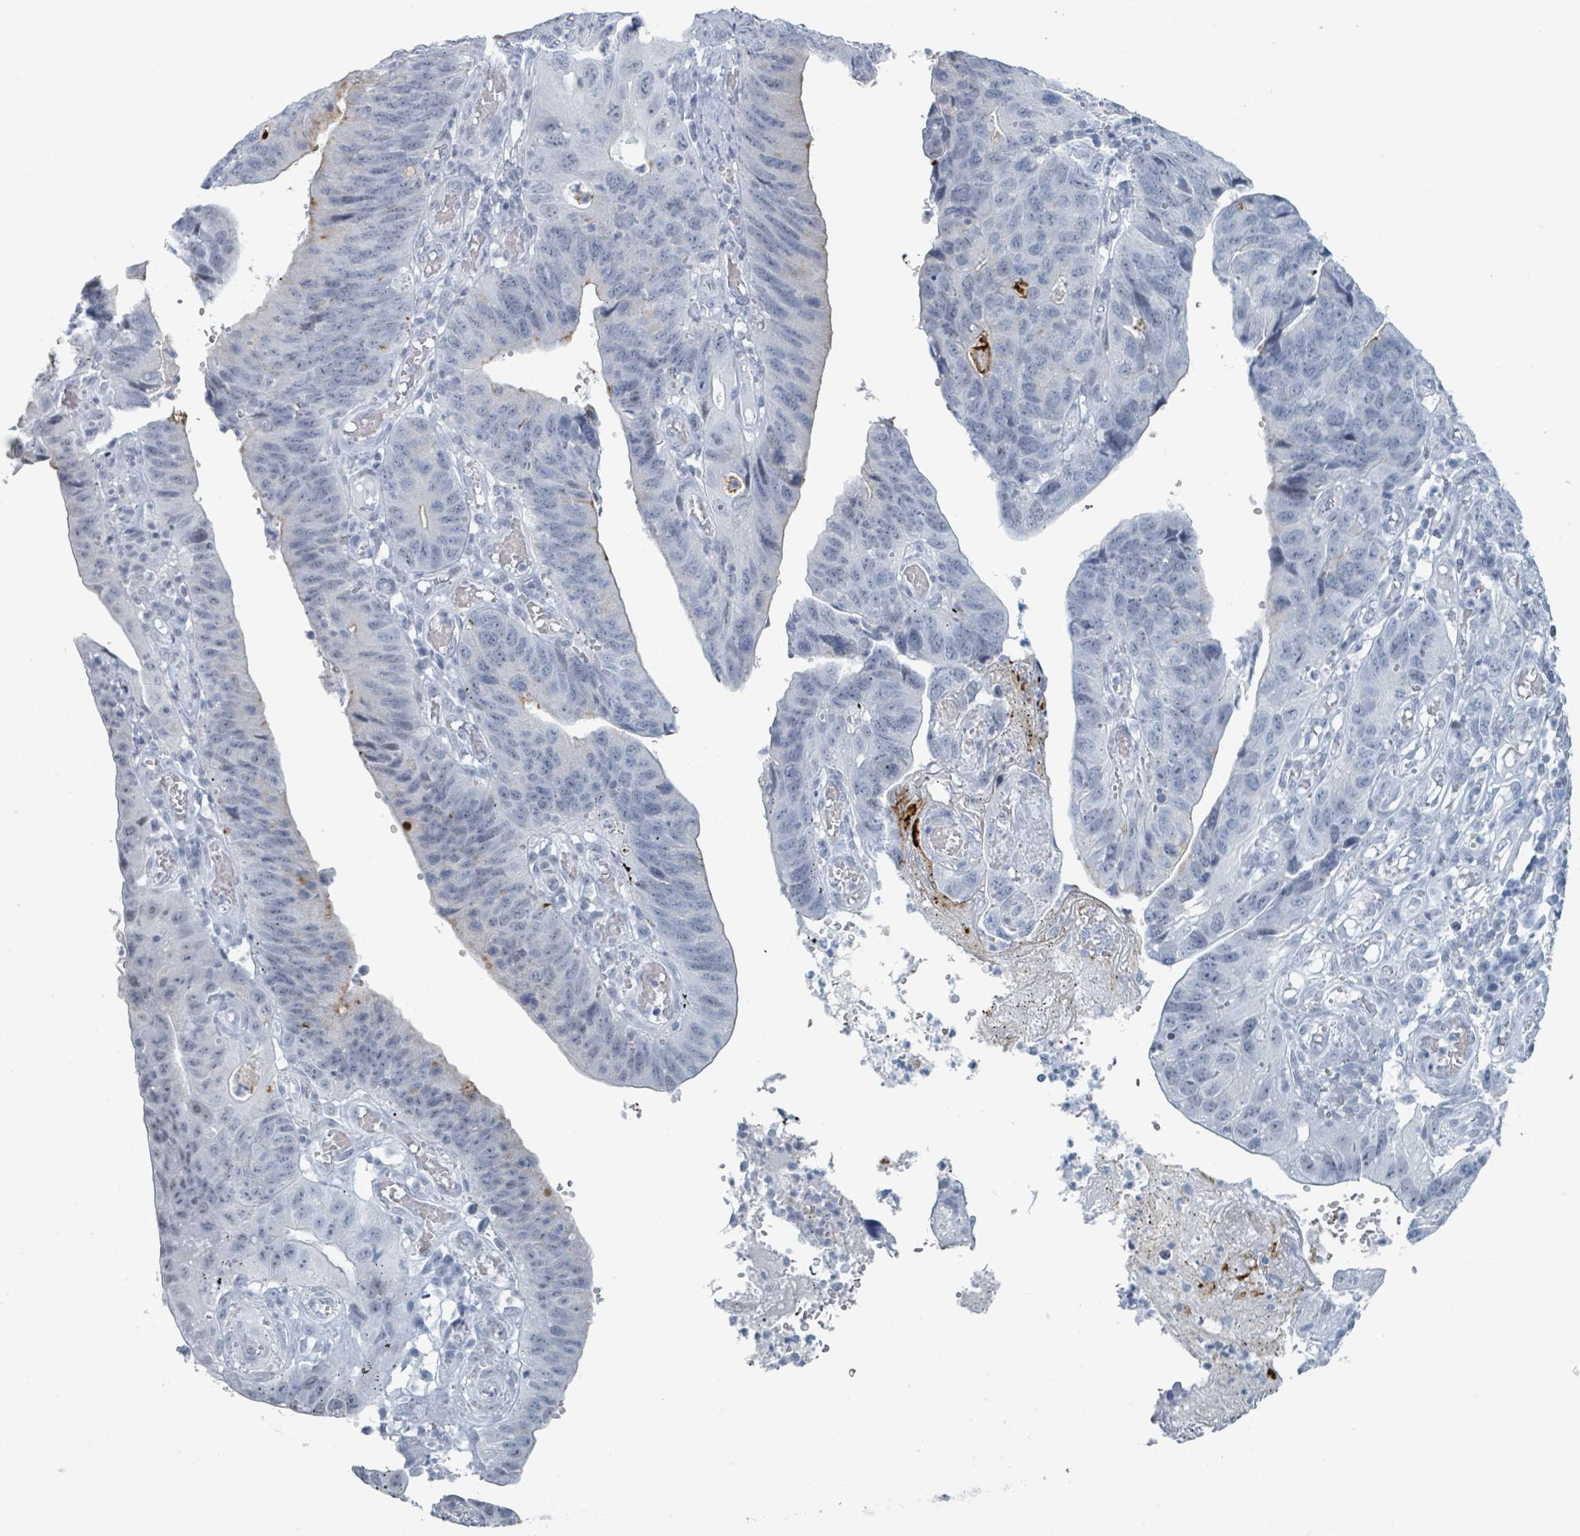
{"staining": {"intensity": "negative", "quantity": "none", "location": "none"}, "tissue": "stomach cancer", "cell_type": "Tumor cells", "image_type": "cancer", "snomed": [{"axis": "morphology", "description": "Adenocarcinoma, NOS"}, {"axis": "topography", "description": "Stomach"}], "caption": "Tumor cells show no significant protein positivity in stomach adenocarcinoma.", "gene": "GPR15LG", "patient": {"sex": "male", "age": 59}}